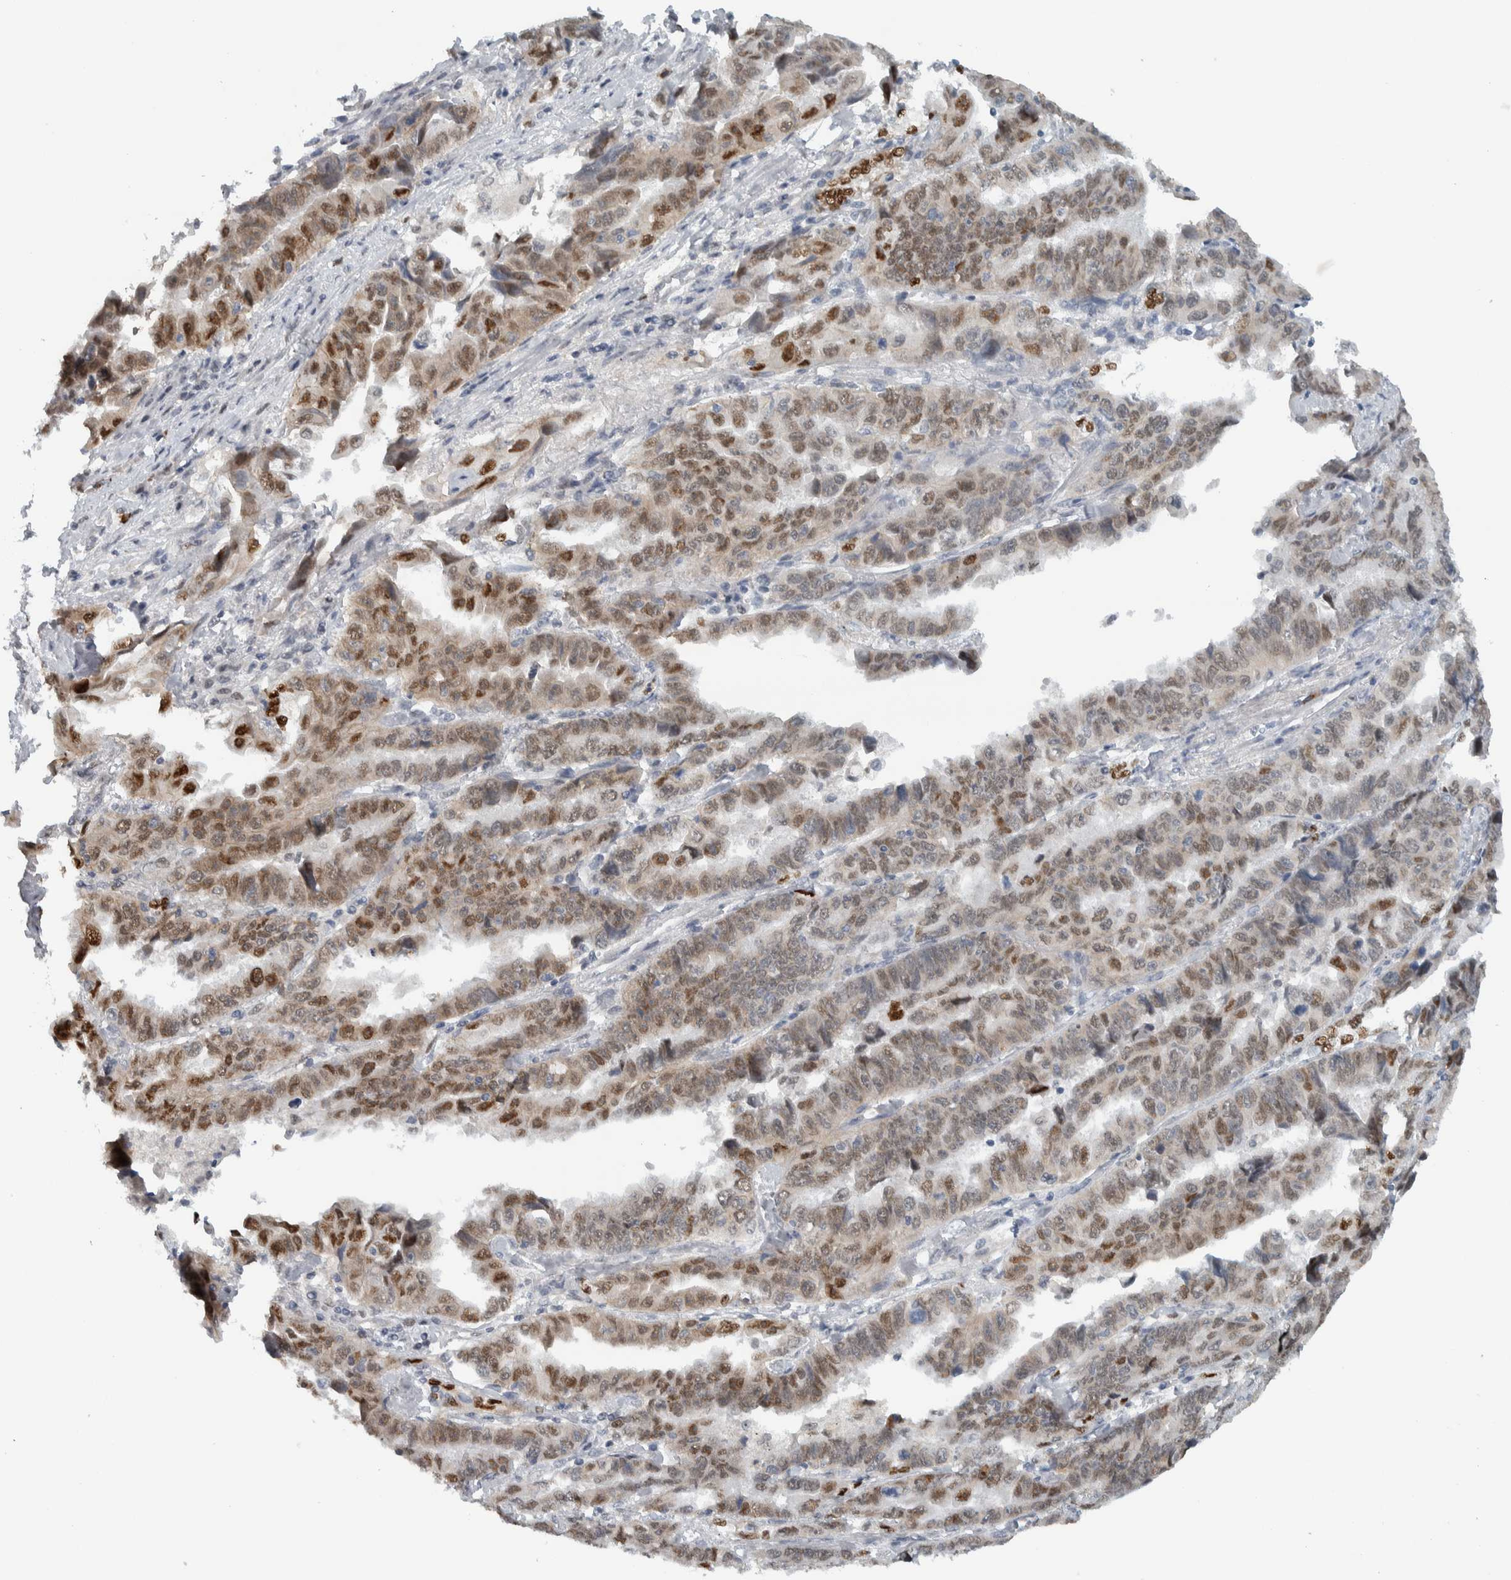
{"staining": {"intensity": "moderate", "quantity": ">75%", "location": "nuclear"}, "tissue": "lung cancer", "cell_type": "Tumor cells", "image_type": "cancer", "snomed": [{"axis": "morphology", "description": "Adenocarcinoma, NOS"}, {"axis": "topography", "description": "Lung"}], "caption": "A medium amount of moderate nuclear positivity is appreciated in approximately >75% of tumor cells in lung adenocarcinoma tissue. (Brightfield microscopy of DAB IHC at high magnification).", "gene": "ADPRM", "patient": {"sex": "female", "age": 51}}